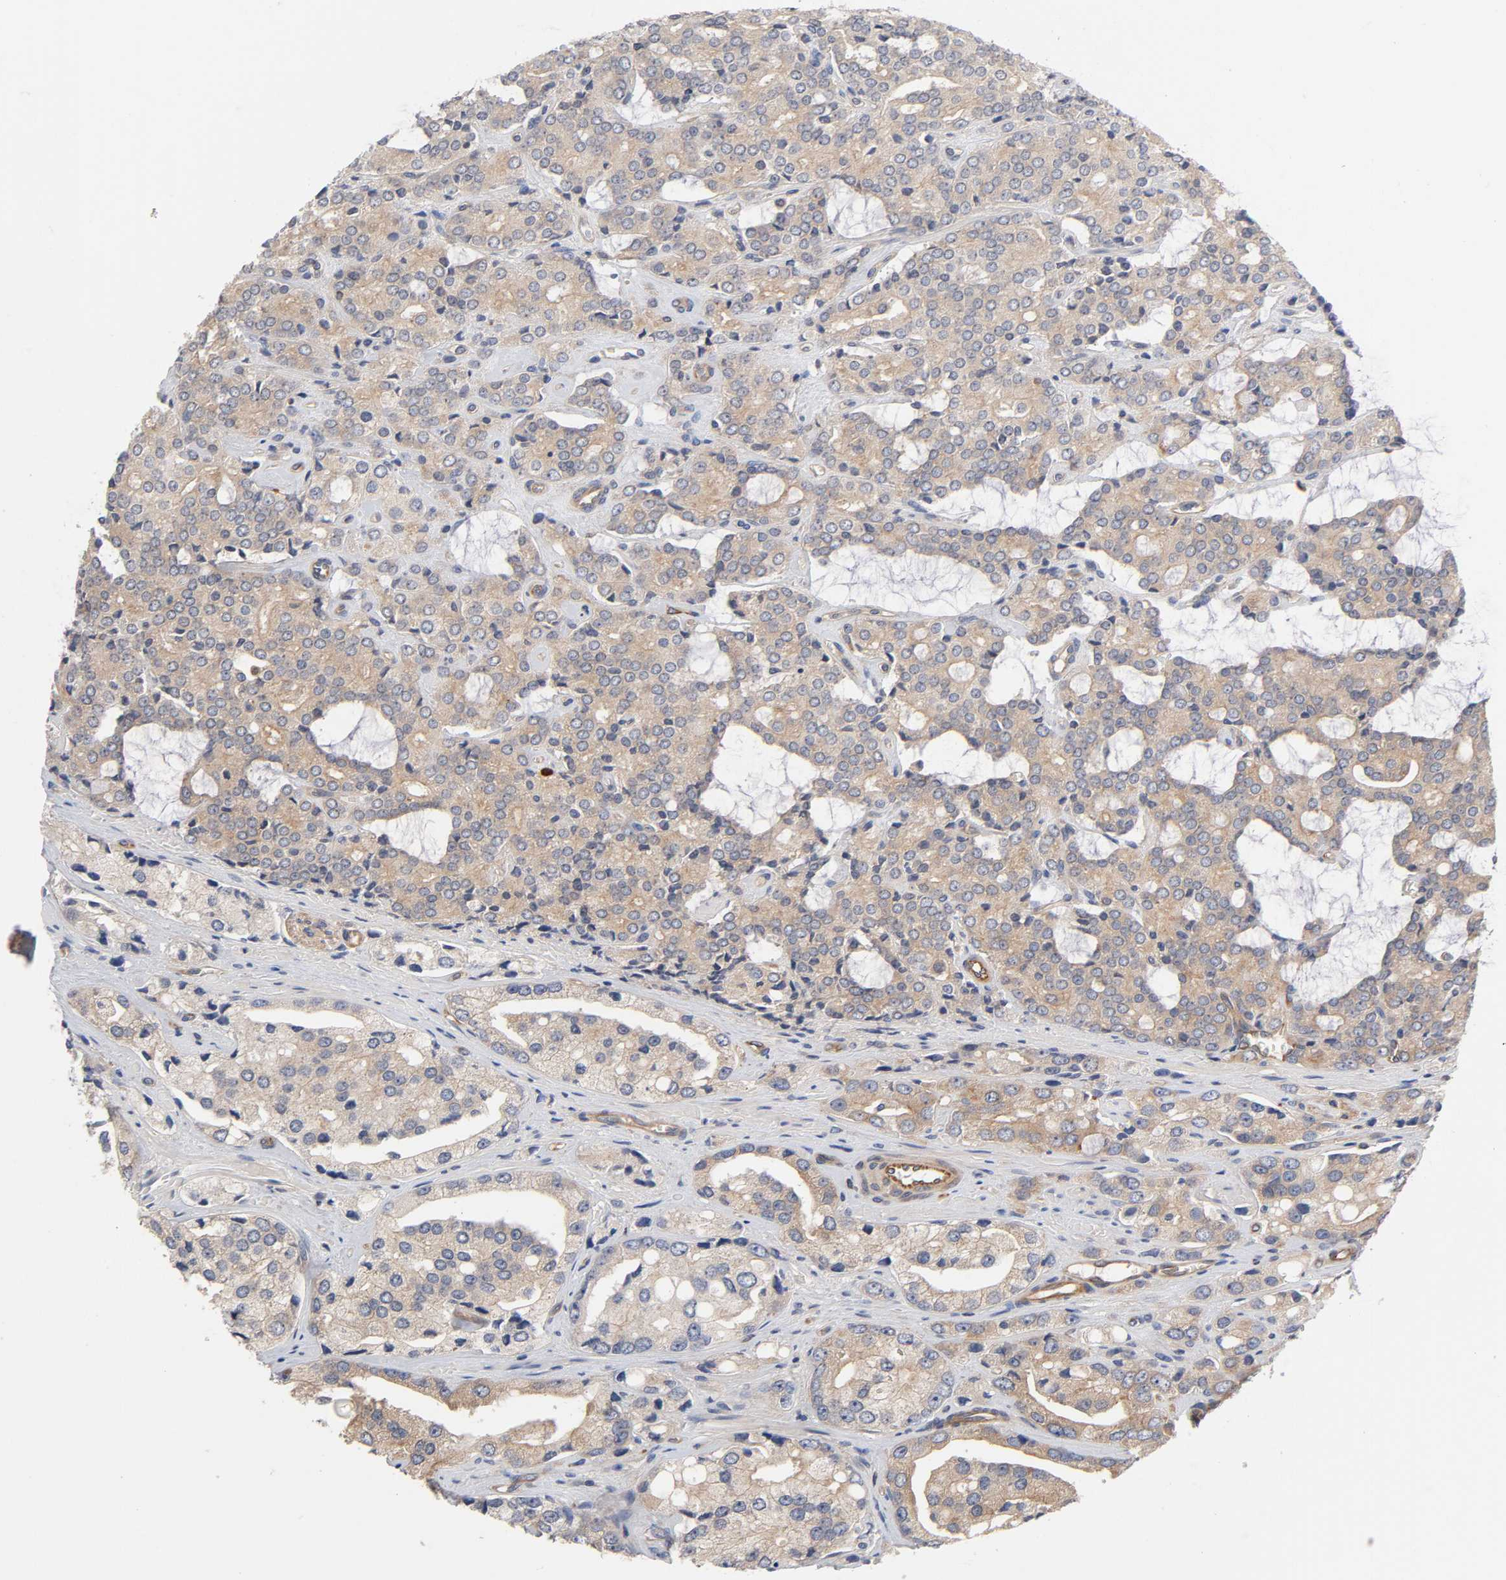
{"staining": {"intensity": "weak", "quantity": ">75%", "location": "cytoplasmic/membranous"}, "tissue": "prostate cancer", "cell_type": "Tumor cells", "image_type": "cancer", "snomed": [{"axis": "morphology", "description": "Adenocarcinoma, High grade"}, {"axis": "topography", "description": "Prostate"}], "caption": "Immunohistochemistry (IHC) of prostate cancer (high-grade adenocarcinoma) reveals low levels of weak cytoplasmic/membranous staining in about >75% of tumor cells.", "gene": "RAB13", "patient": {"sex": "male", "age": 67}}